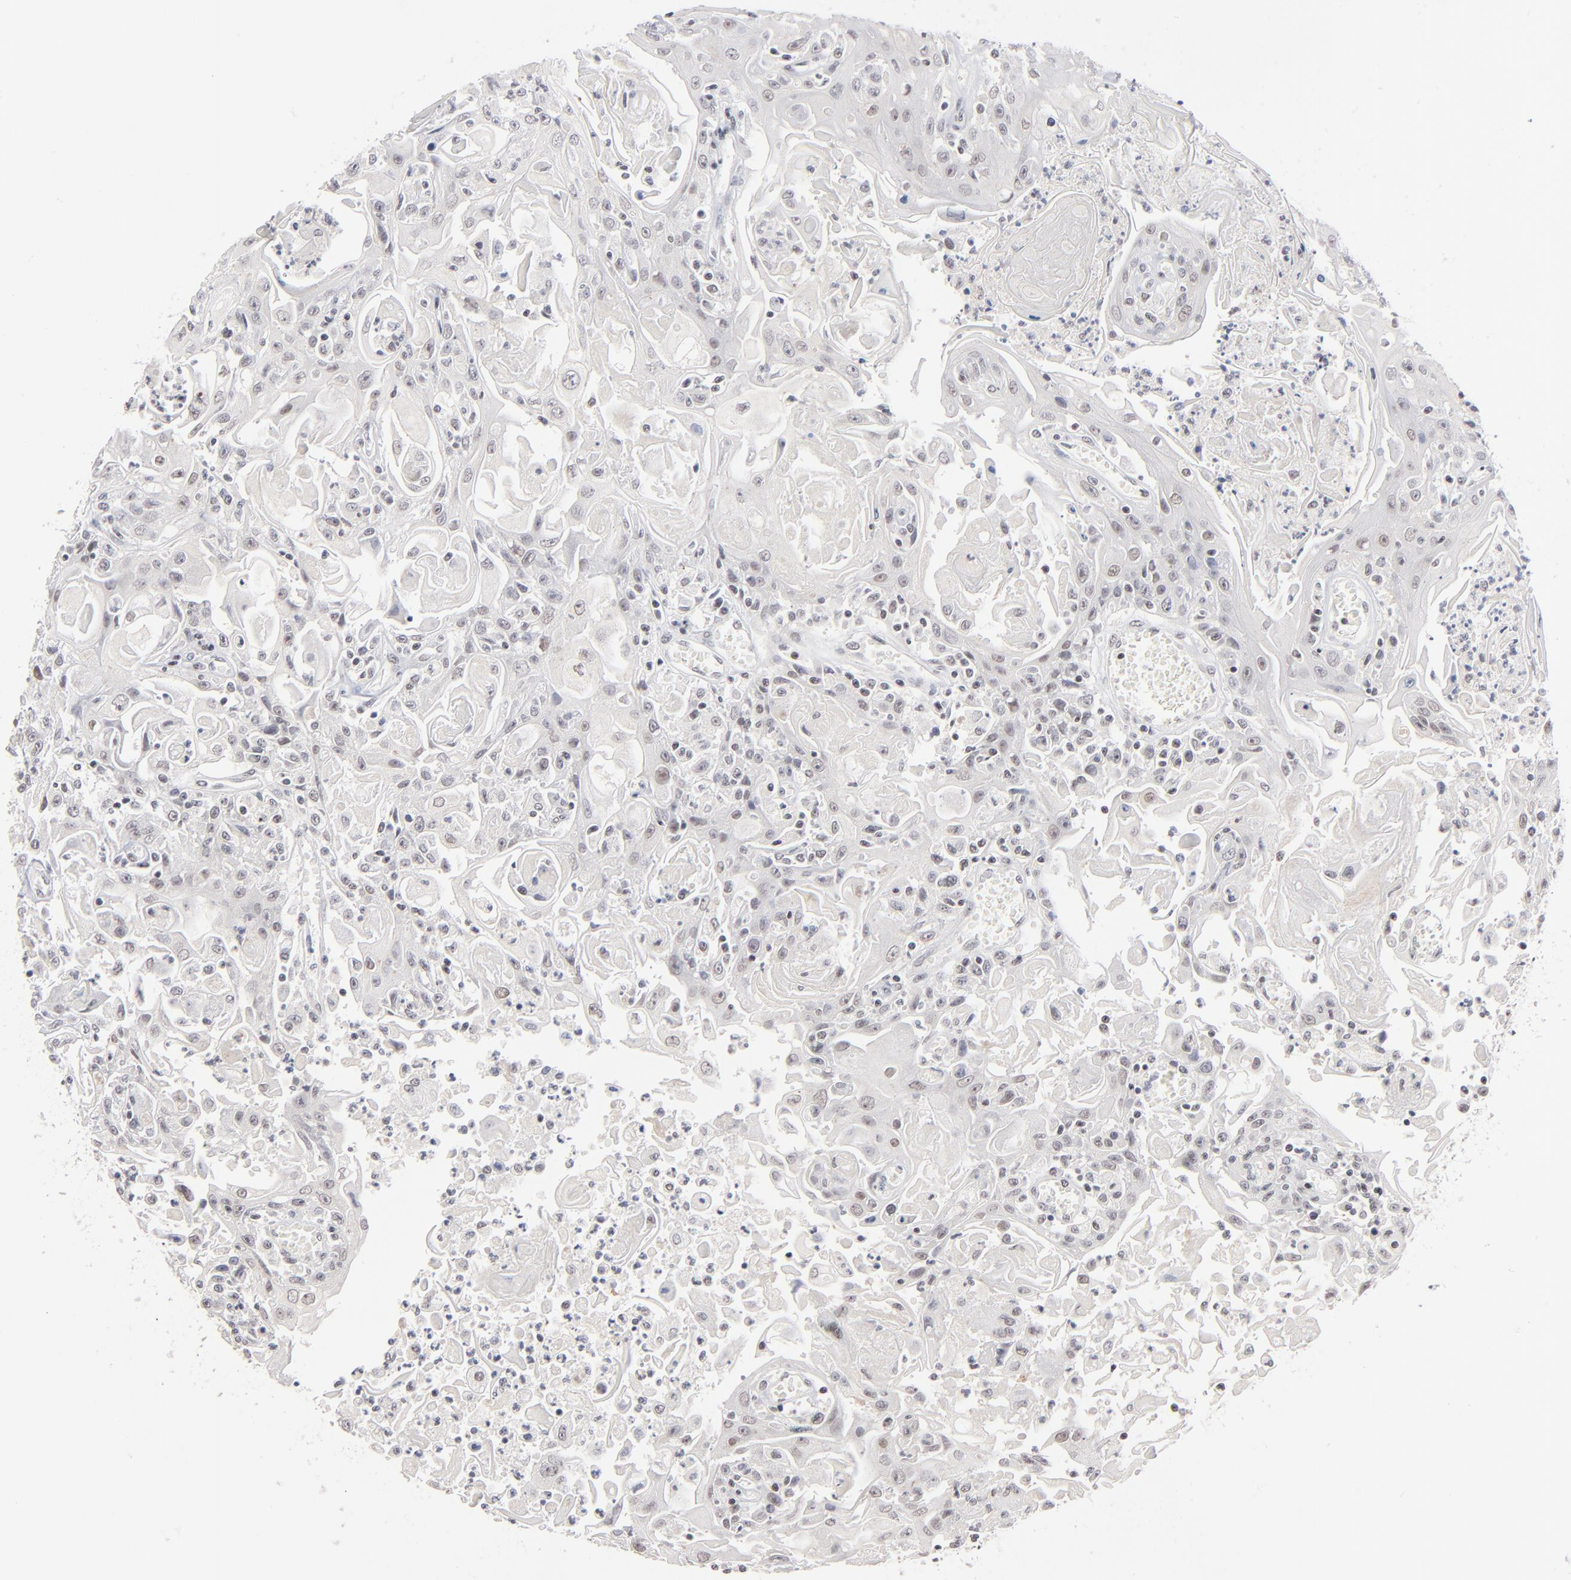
{"staining": {"intensity": "negative", "quantity": "none", "location": "none"}, "tissue": "head and neck cancer", "cell_type": "Tumor cells", "image_type": "cancer", "snomed": [{"axis": "morphology", "description": "Squamous cell carcinoma, NOS"}, {"axis": "topography", "description": "Oral tissue"}, {"axis": "topography", "description": "Head-Neck"}], "caption": "This is an immunohistochemistry image of head and neck cancer (squamous cell carcinoma). There is no positivity in tumor cells.", "gene": "ZNF143", "patient": {"sex": "female", "age": 76}}